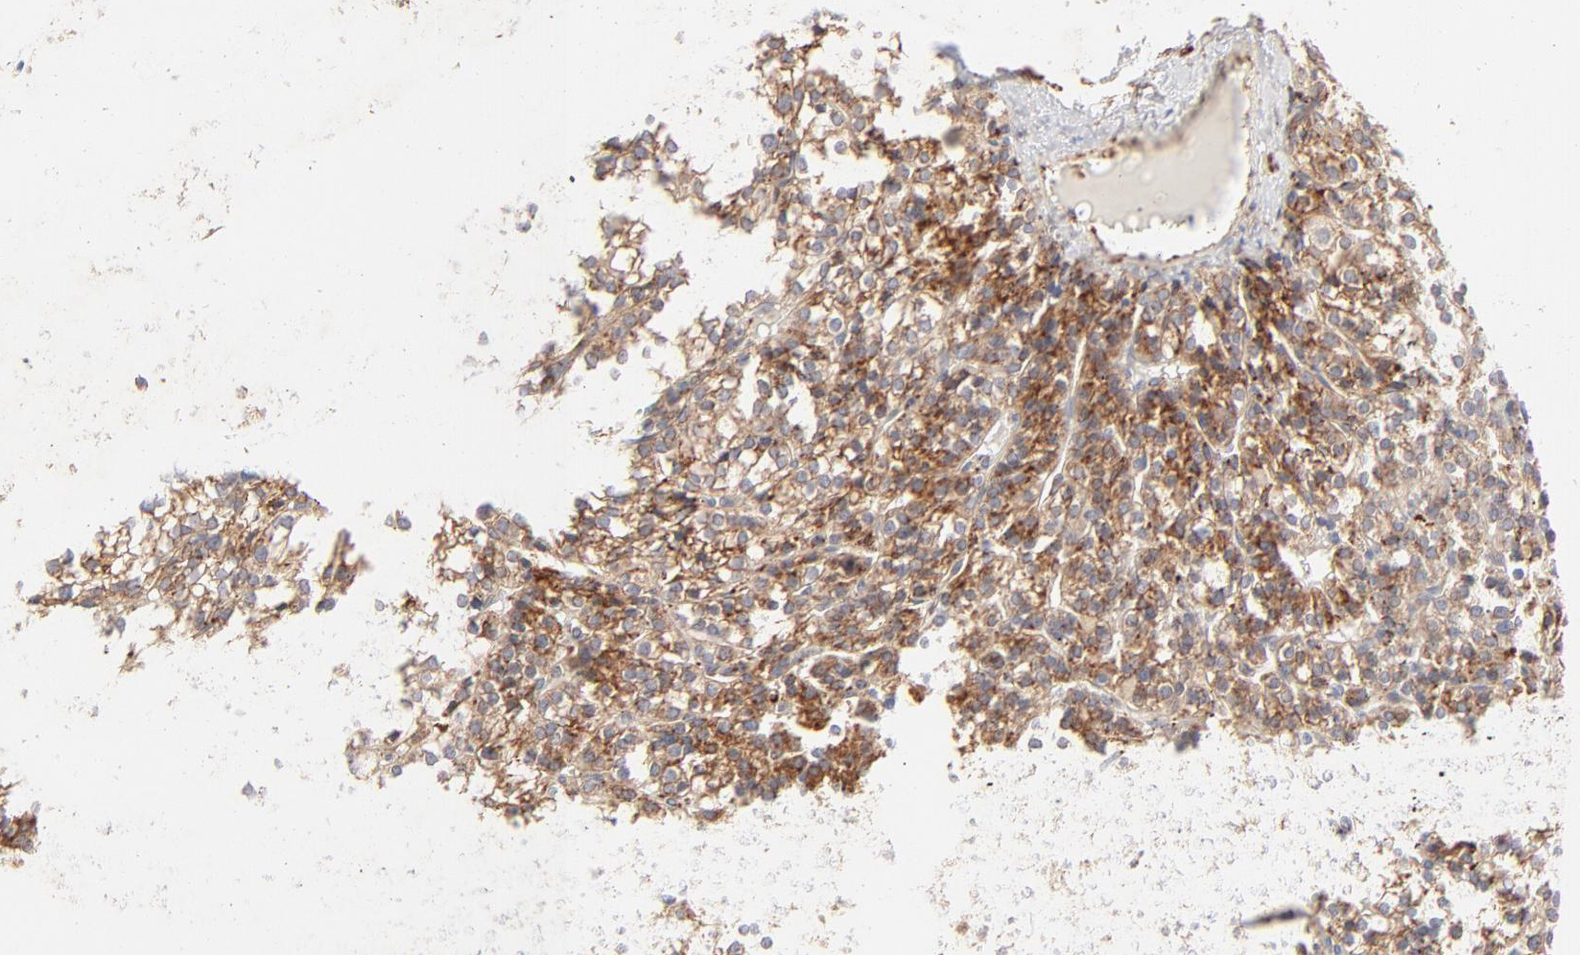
{"staining": {"intensity": "moderate", "quantity": ">75%", "location": "cytoplasmic/membranous"}, "tissue": "parathyroid gland", "cell_type": "Glandular cells", "image_type": "normal", "snomed": [{"axis": "morphology", "description": "Normal tissue, NOS"}, {"axis": "topography", "description": "Parathyroid gland"}], "caption": "This photomicrograph reveals immunohistochemistry staining of benign parathyroid gland, with medium moderate cytoplasmic/membranous expression in approximately >75% of glandular cells.", "gene": "PARP12", "patient": {"sex": "female", "age": 50}}